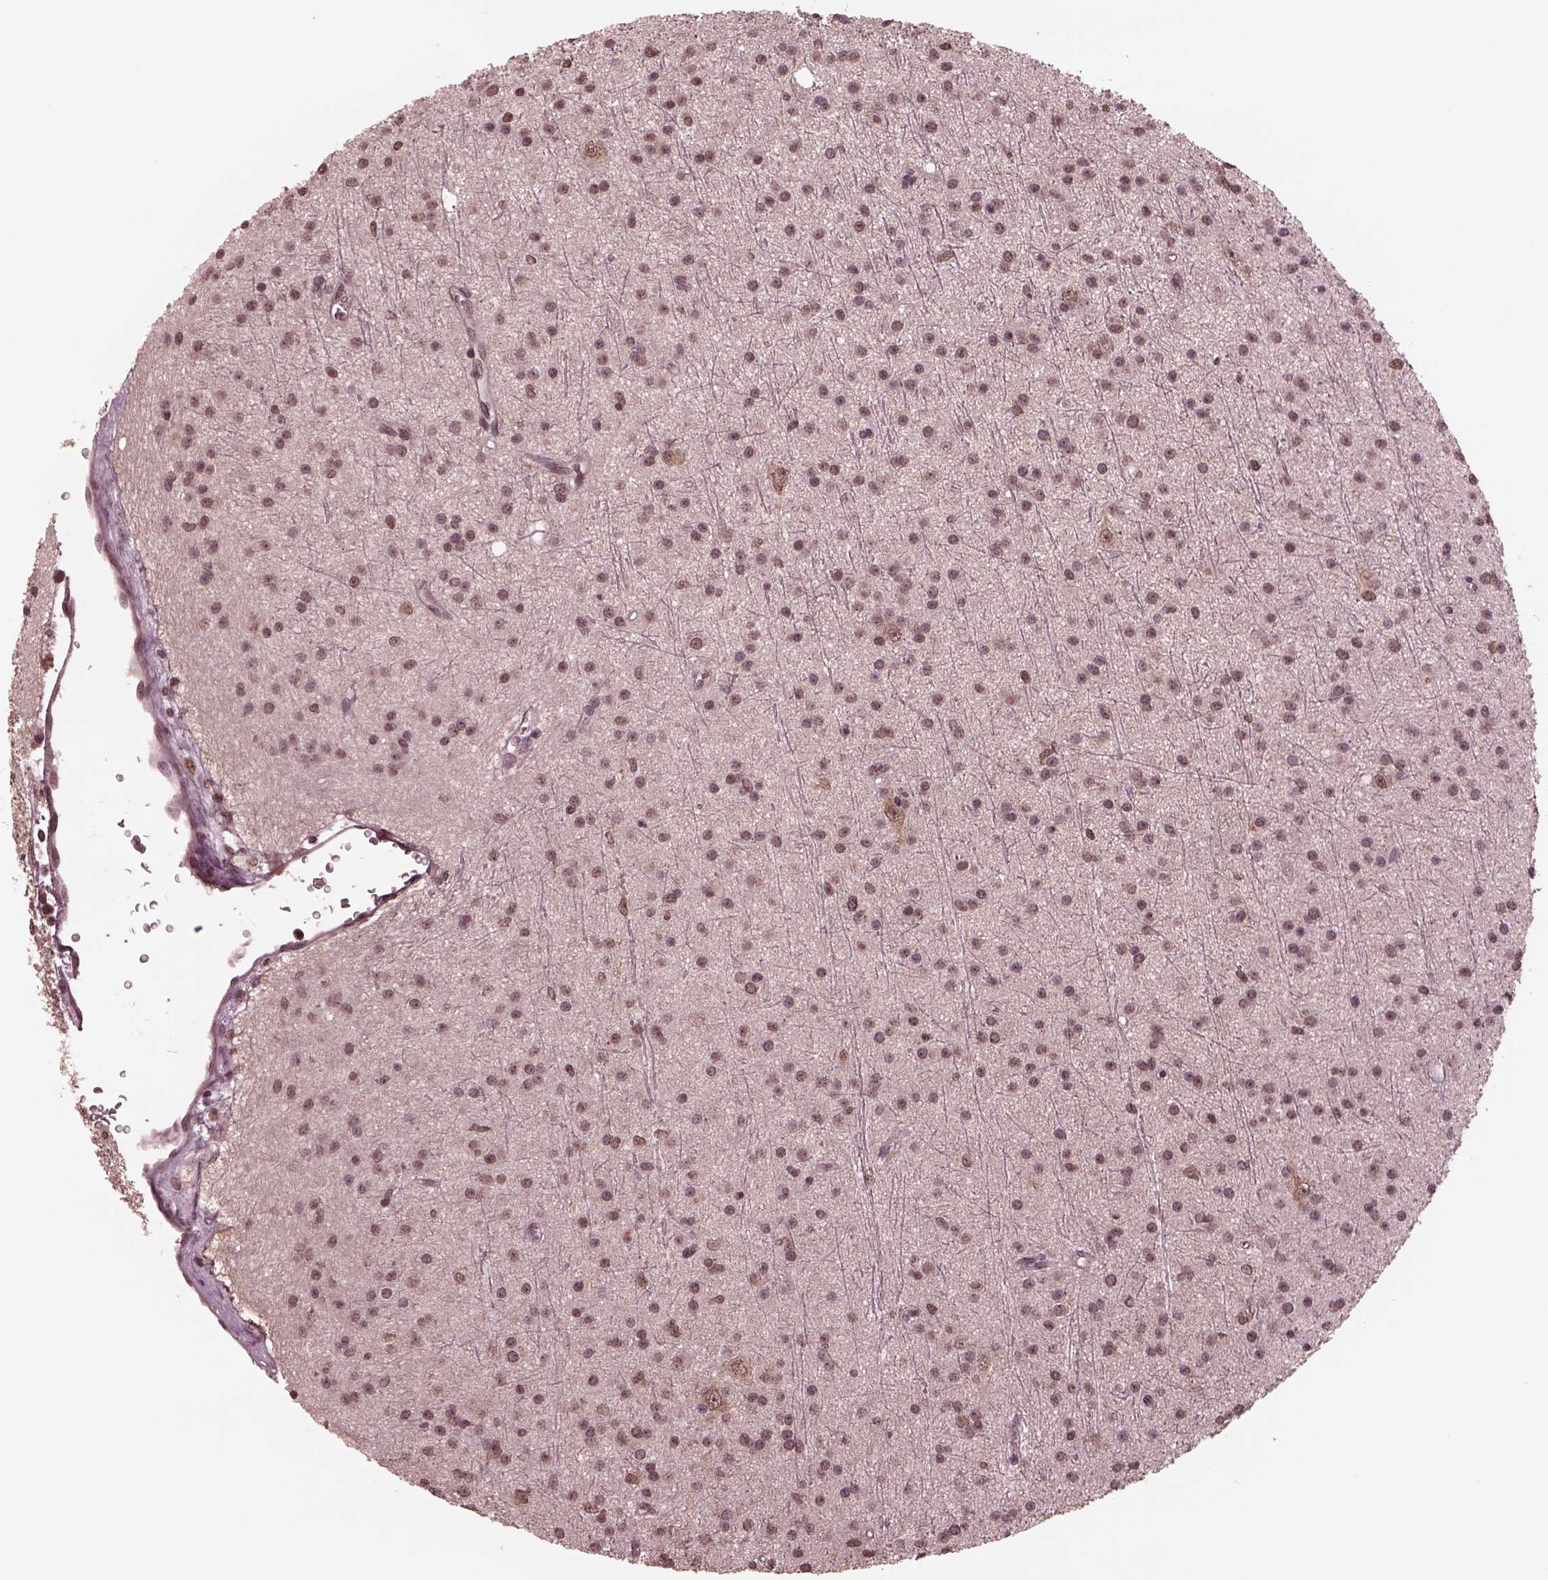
{"staining": {"intensity": "weak", "quantity": "25%-75%", "location": "nuclear"}, "tissue": "glioma", "cell_type": "Tumor cells", "image_type": "cancer", "snomed": [{"axis": "morphology", "description": "Glioma, malignant, Low grade"}, {"axis": "topography", "description": "Brain"}], "caption": "Immunohistochemistry (IHC) image of glioma stained for a protein (brown), which displays low levels of weak nuclear expression in approximately 25%-75% of tumor cells.", "gene": "NAP1L5", "patient": {"sex": "male", "age": 27}}